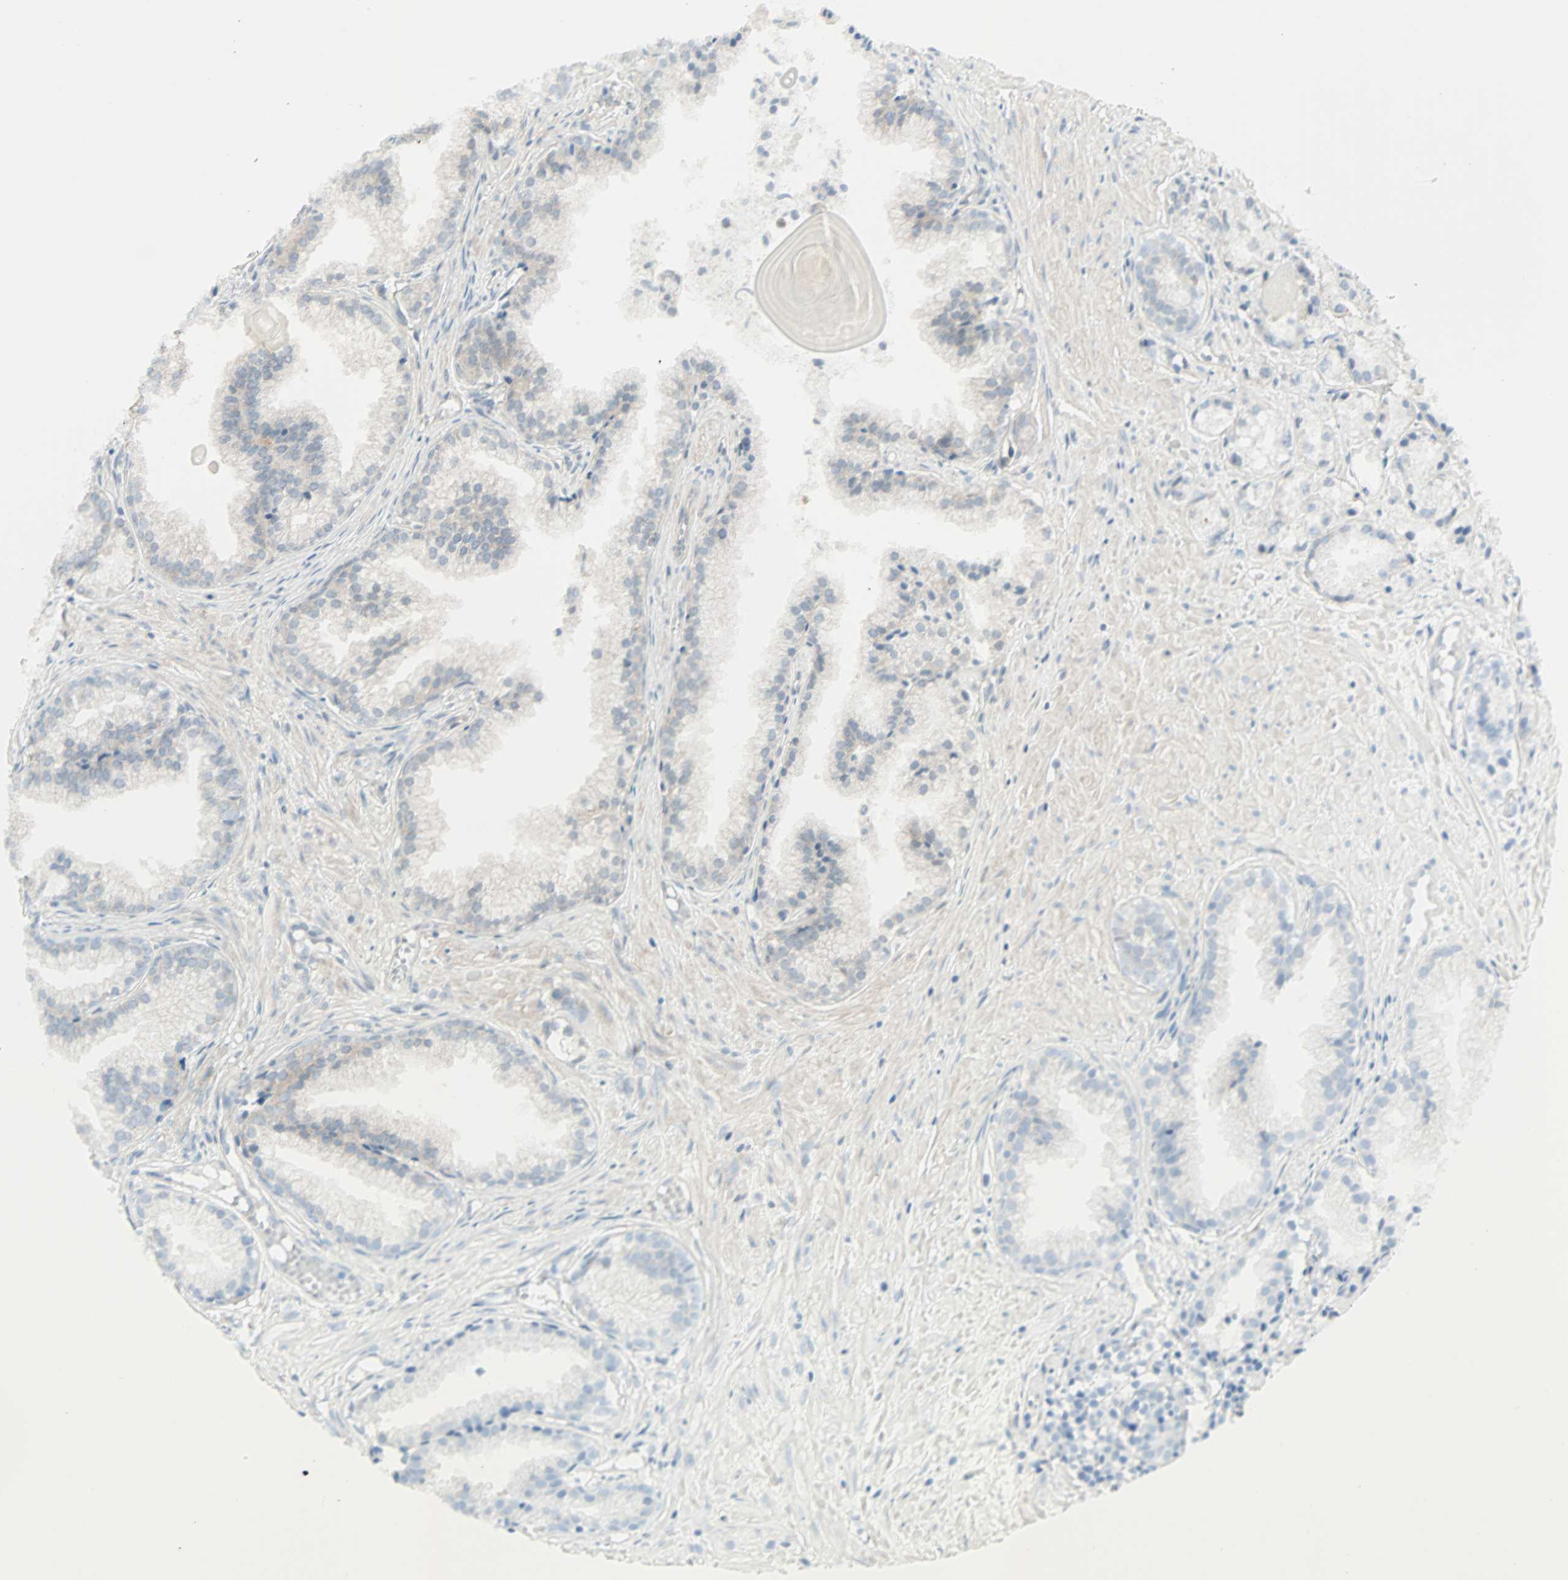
{"staining": {"intensity": "weak", "quantity": "<25%", "location": "cytoplasmic/membranous"}, "tissue": "prostate cancer", "cell_type": "Tumor cells", "image_type": "cancer", "snomed": [{"axis": "morphology", "description": "Adenocarcinoma, Low grade"}, {"axis": "topography", "description": "Prostate"}], "caption": "This is a micrograph of immunohistochemistry (IHC) staining of prostate cancer (low-grade adenocarcinoma), which shows no positivity in tumor cells.", "gene": "KDM4A", "patient": {"sex": "male", "age": 72}}